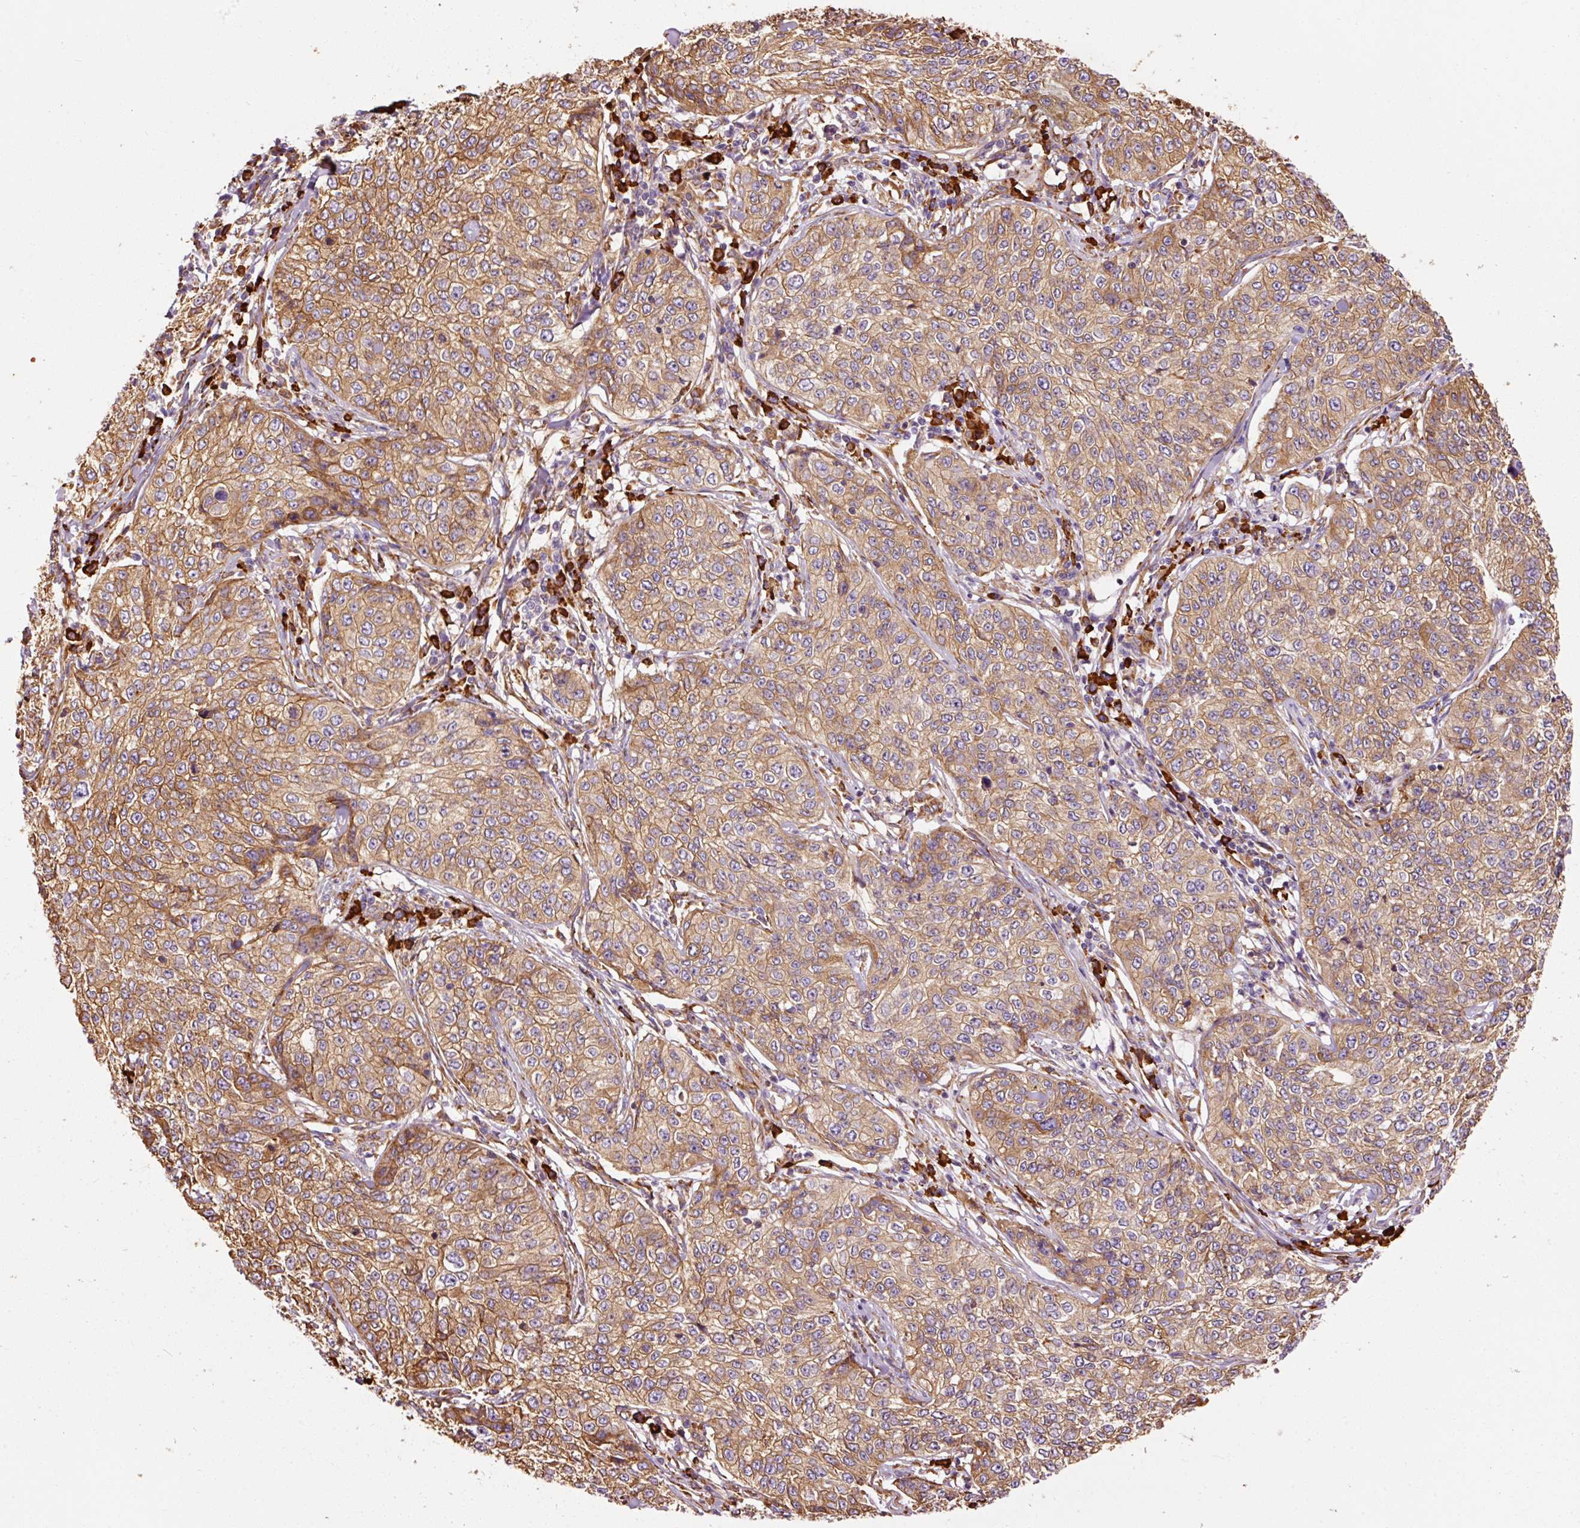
{"staining": {"intensity": "moderate", "quantity": ">75%", "location": "cytoplasmic/membranous"}, "tissue": "cervical cancer", "cell_type": "Tumor cells", "image_type": "cancer", "snomed": [{"axis": "morphology", "description": "Squamous cell carcinoma, NOS"}, {"axis": "topography", "description": "Cervix"}], "caption": "IHC image of neoplastic tissue: cervical cancer (squamous cell carcinoma) stained using immunohistochemistry reveals medium levels of moderate protein expression localized specifically in the cytoplasmic/membranous of tumor cells, appearing as a cytoplasmic/membranous brown color.", "gene": "KLC1", "patient": {"sex": "female", "age": 35}}